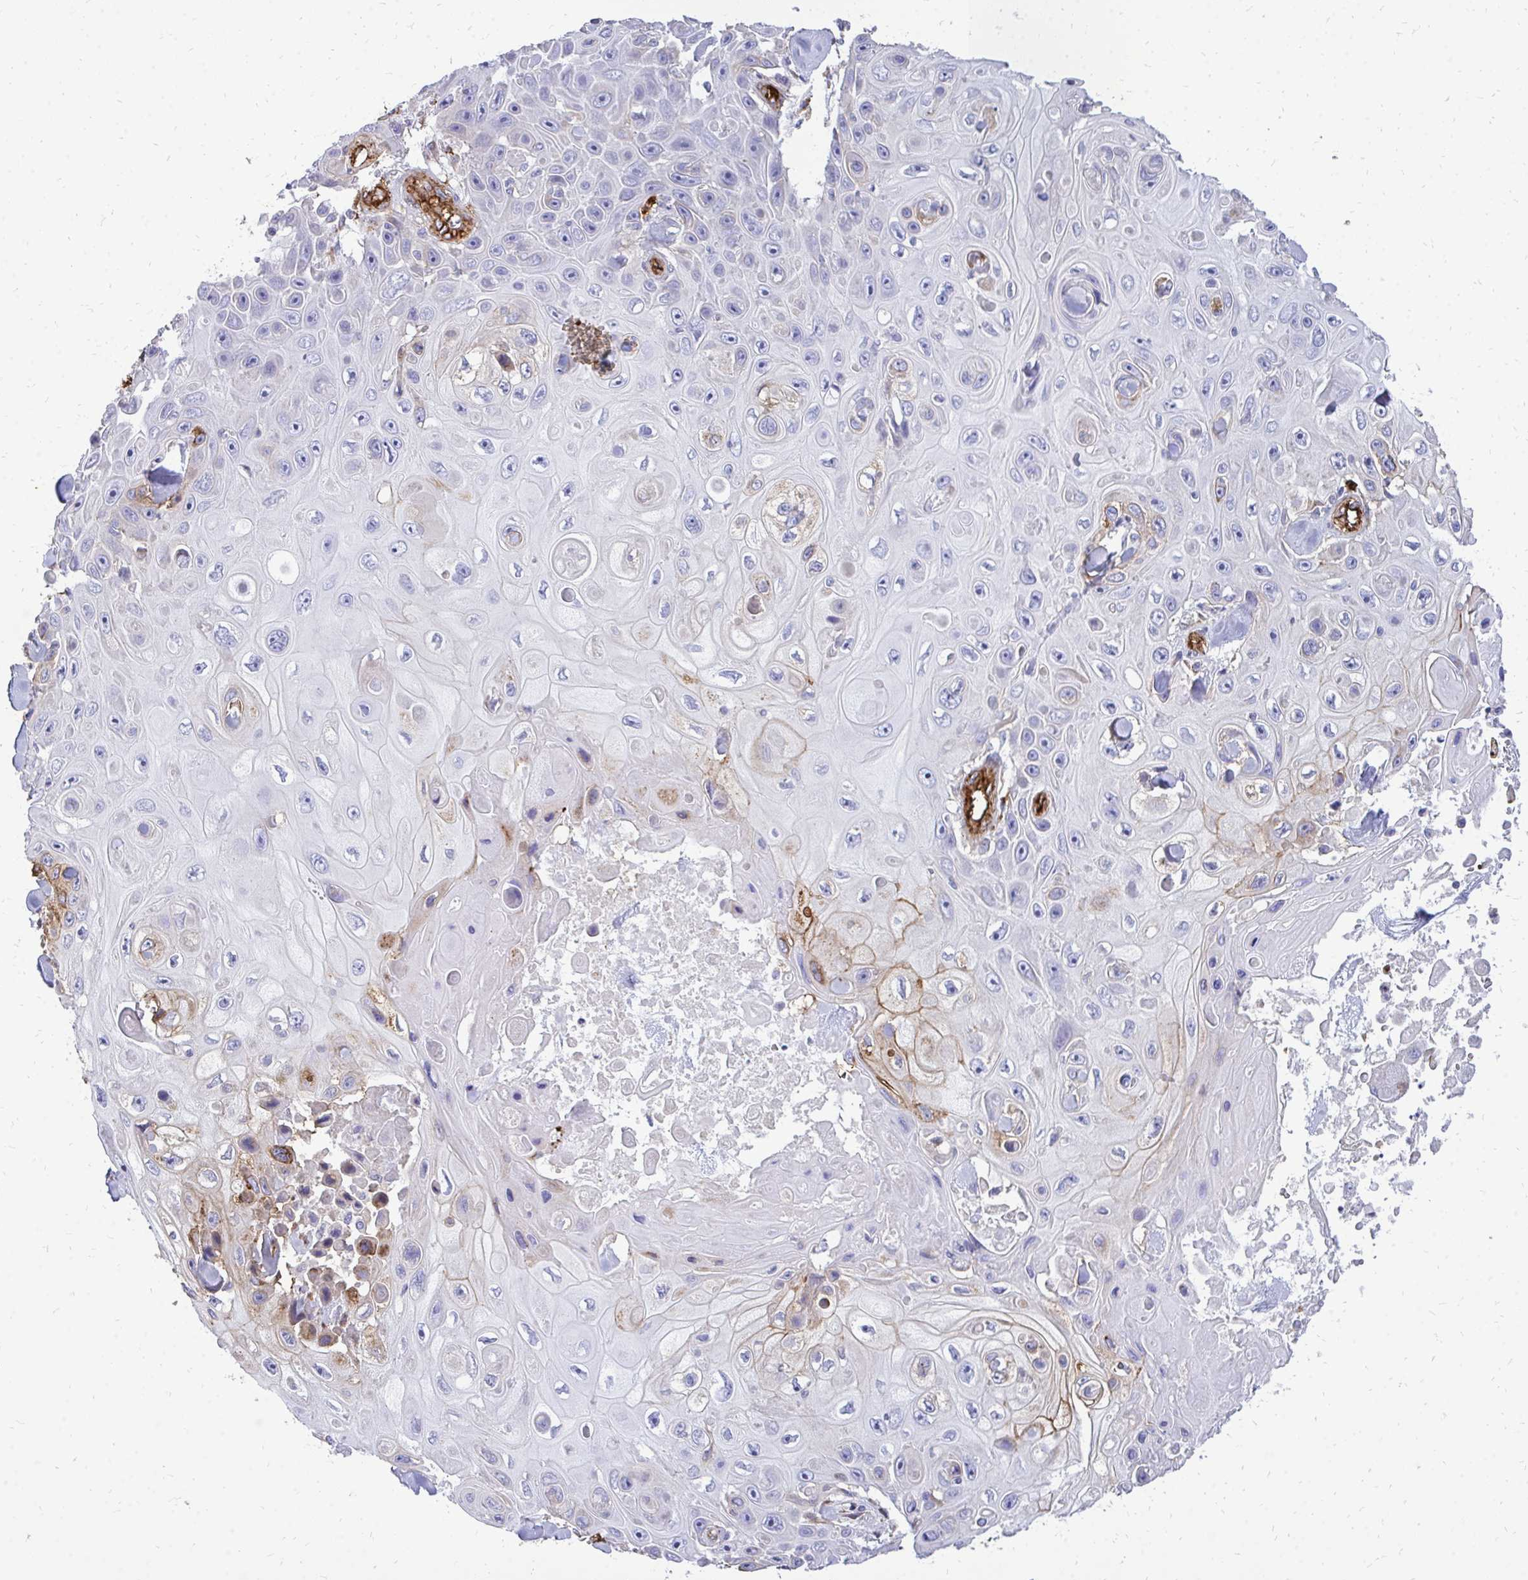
{"staining": {"intensity": "moderate", "quantity": "<25%", "location": "cytoplasmic/membranous"}, "tissue": "skin cancer", "cell_type": "Tumor cells", "image_type": "cancer", "snomed": [{"axis": "morphology", "description": "Squamous cell carcinoma, NOS"}, {"axis": "topography", "description": "Skin"}], "caption": "Tumor cells exhibit moderate cytoplasmic/membranous positivity in about <25% of cells in squamous cell carcinoma (skin).", "gene": "MARCKSL1", "patient": {"sex": "male", "age": 82}}